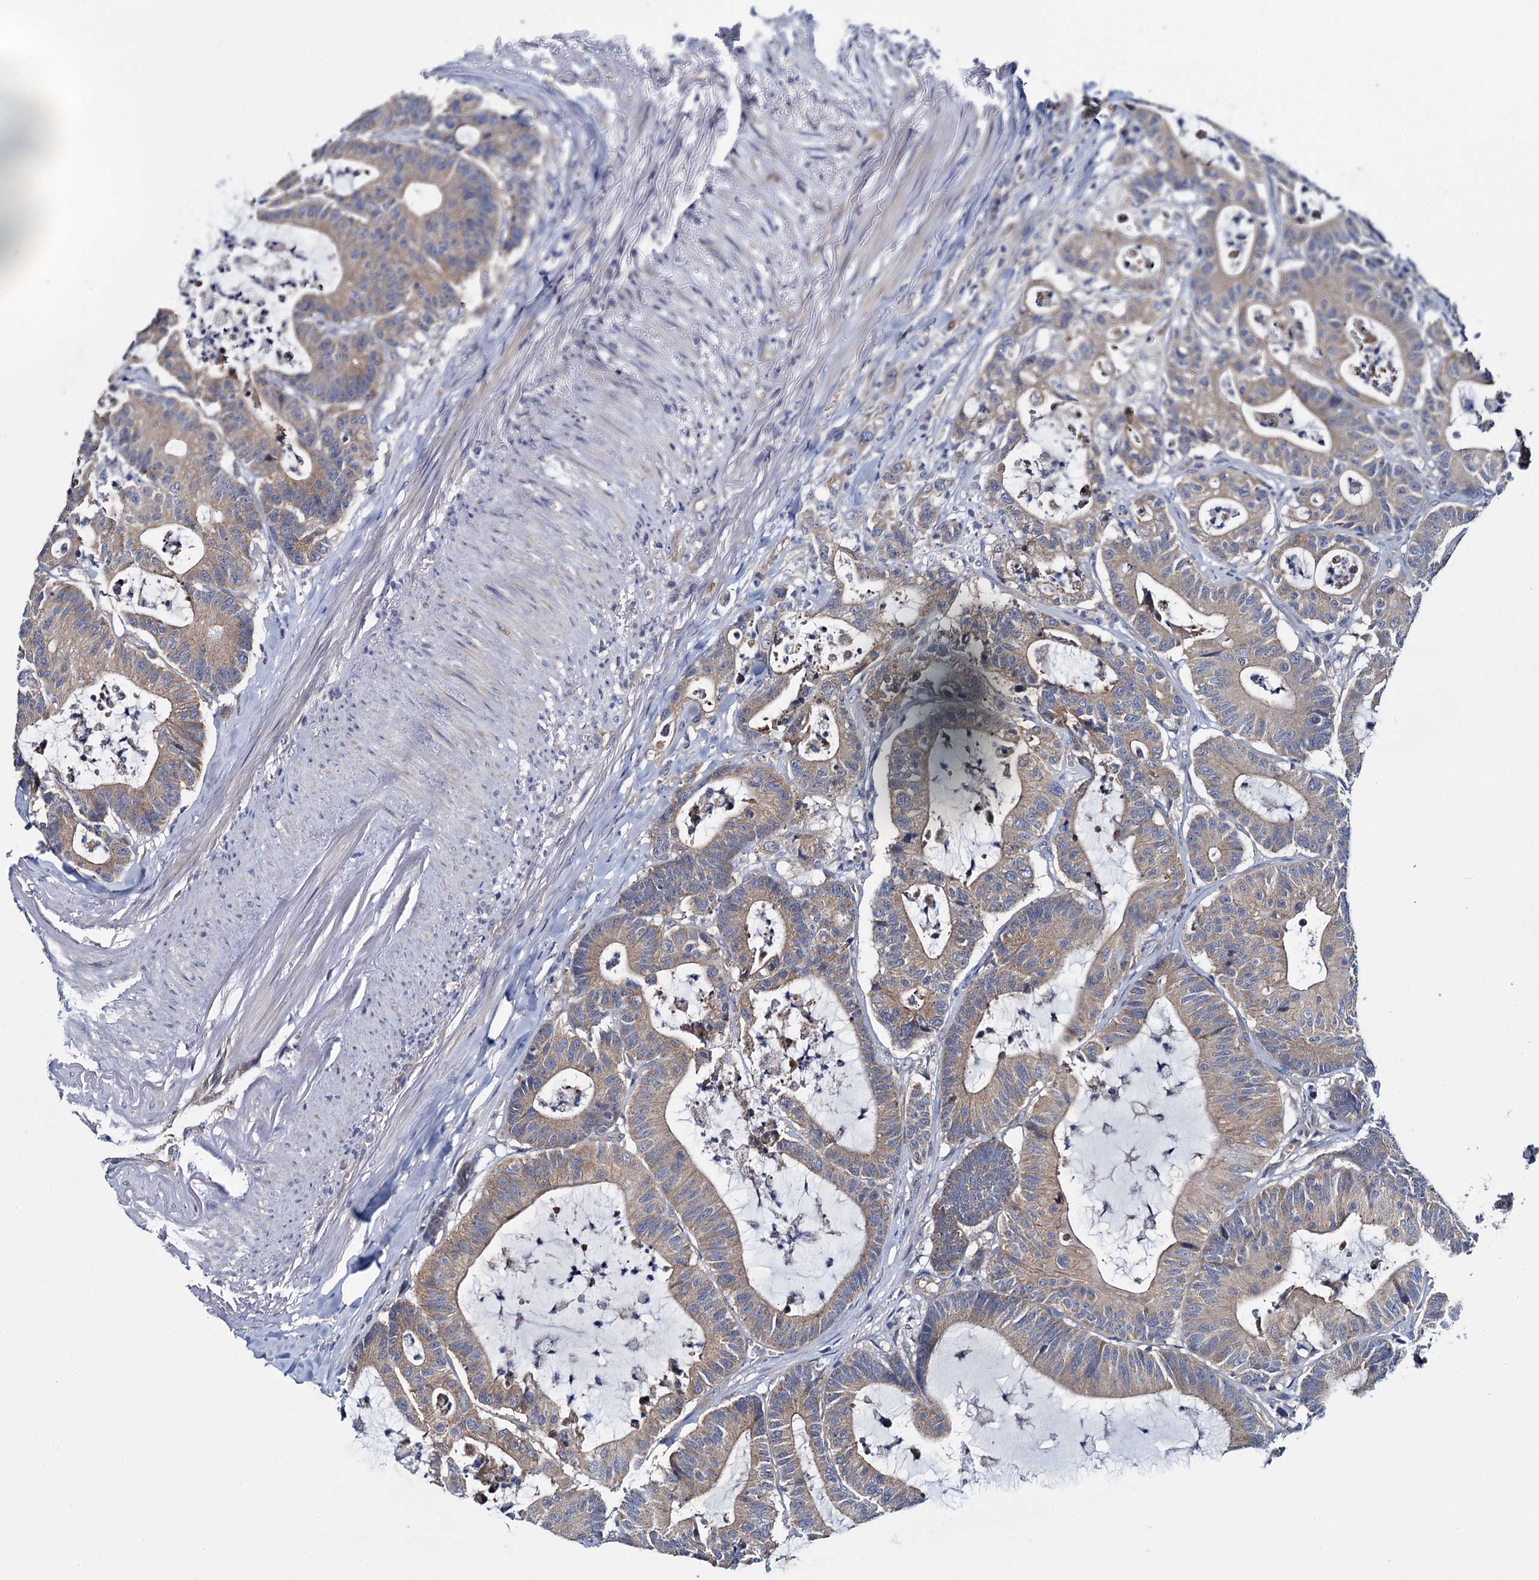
{"staining": {"intensity": "moderate", "quantity": ">75%", "location": "cytoplasmic/membranous"}, "tissue": "colorectal cancer", "cell_type": "Tumor cells", "image_type": "cancer", "snomed": [{"axis": "morphology", "description": "Adenocarcinoma, NOS"}, {"axis": "topography", "description": "Colon"}], "caption": "Colorectal cancer (adenocarcinoma) tissue reveals moderate cytoplasmic/membranous staining in approximately >75% of tumor cells, visualized by immunohistochemistry.", "gene": "CEP295", "patient": {"sex": "female", "age": 84}}